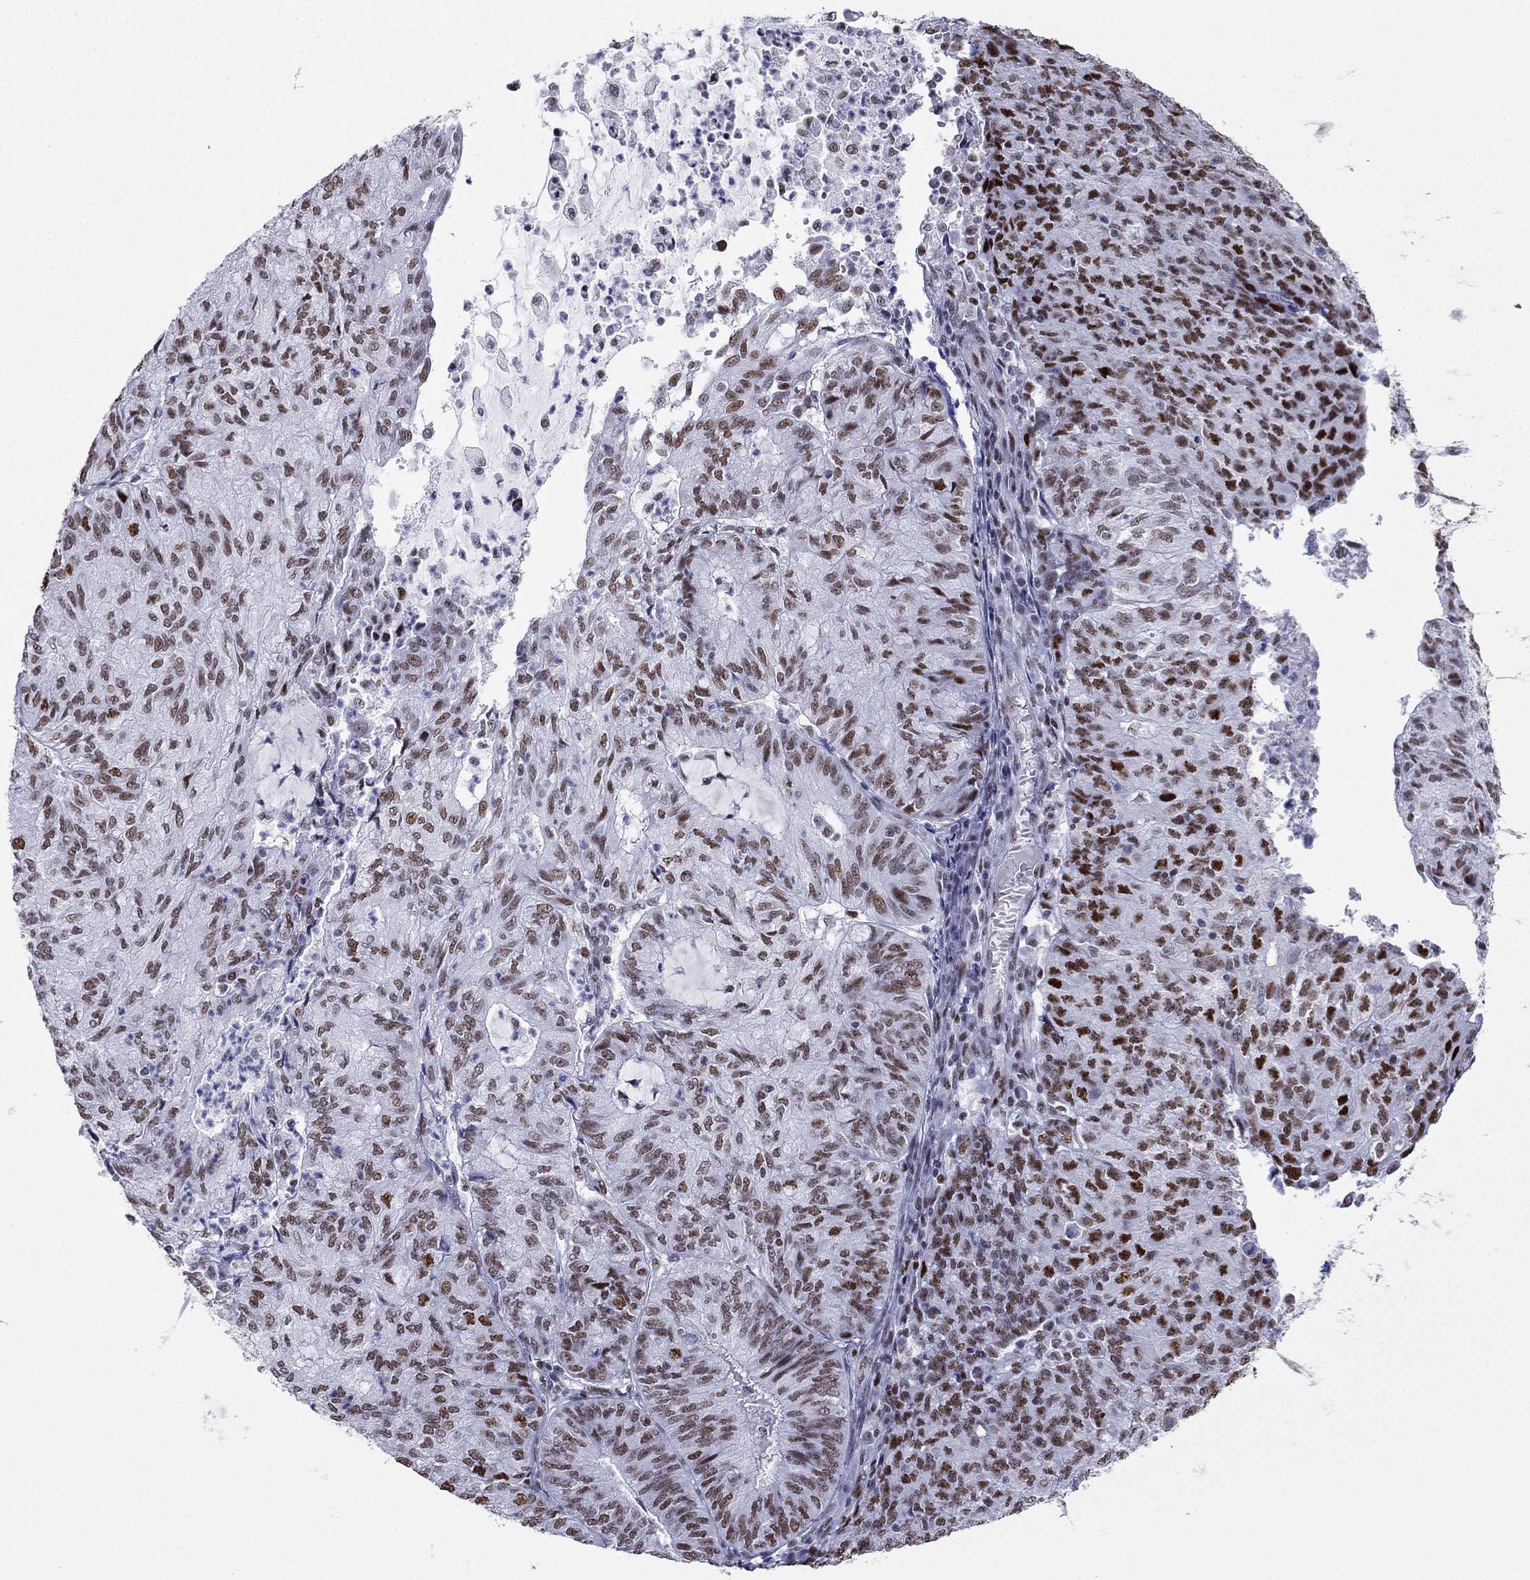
{"staining": {"intensity": "moderate", "quantity": ">75%", "location": "nuclear"}, "tissue": "endometrial cancer", "cell_type": "Tumor cells", "image_type": "cancer", "snomed": [{"axis": "morphology", "description": "Adenocarcinoma, NOS"}, {"axis": "topography", "description": "Endometrium"}], "caption": "Protein staining of endometrial cancer tissue displays moderate nuclear positivity in approximately >75% of tumor cells.", "gene": "PPM1G", "patient": {"sex": "female", "age": 82}}